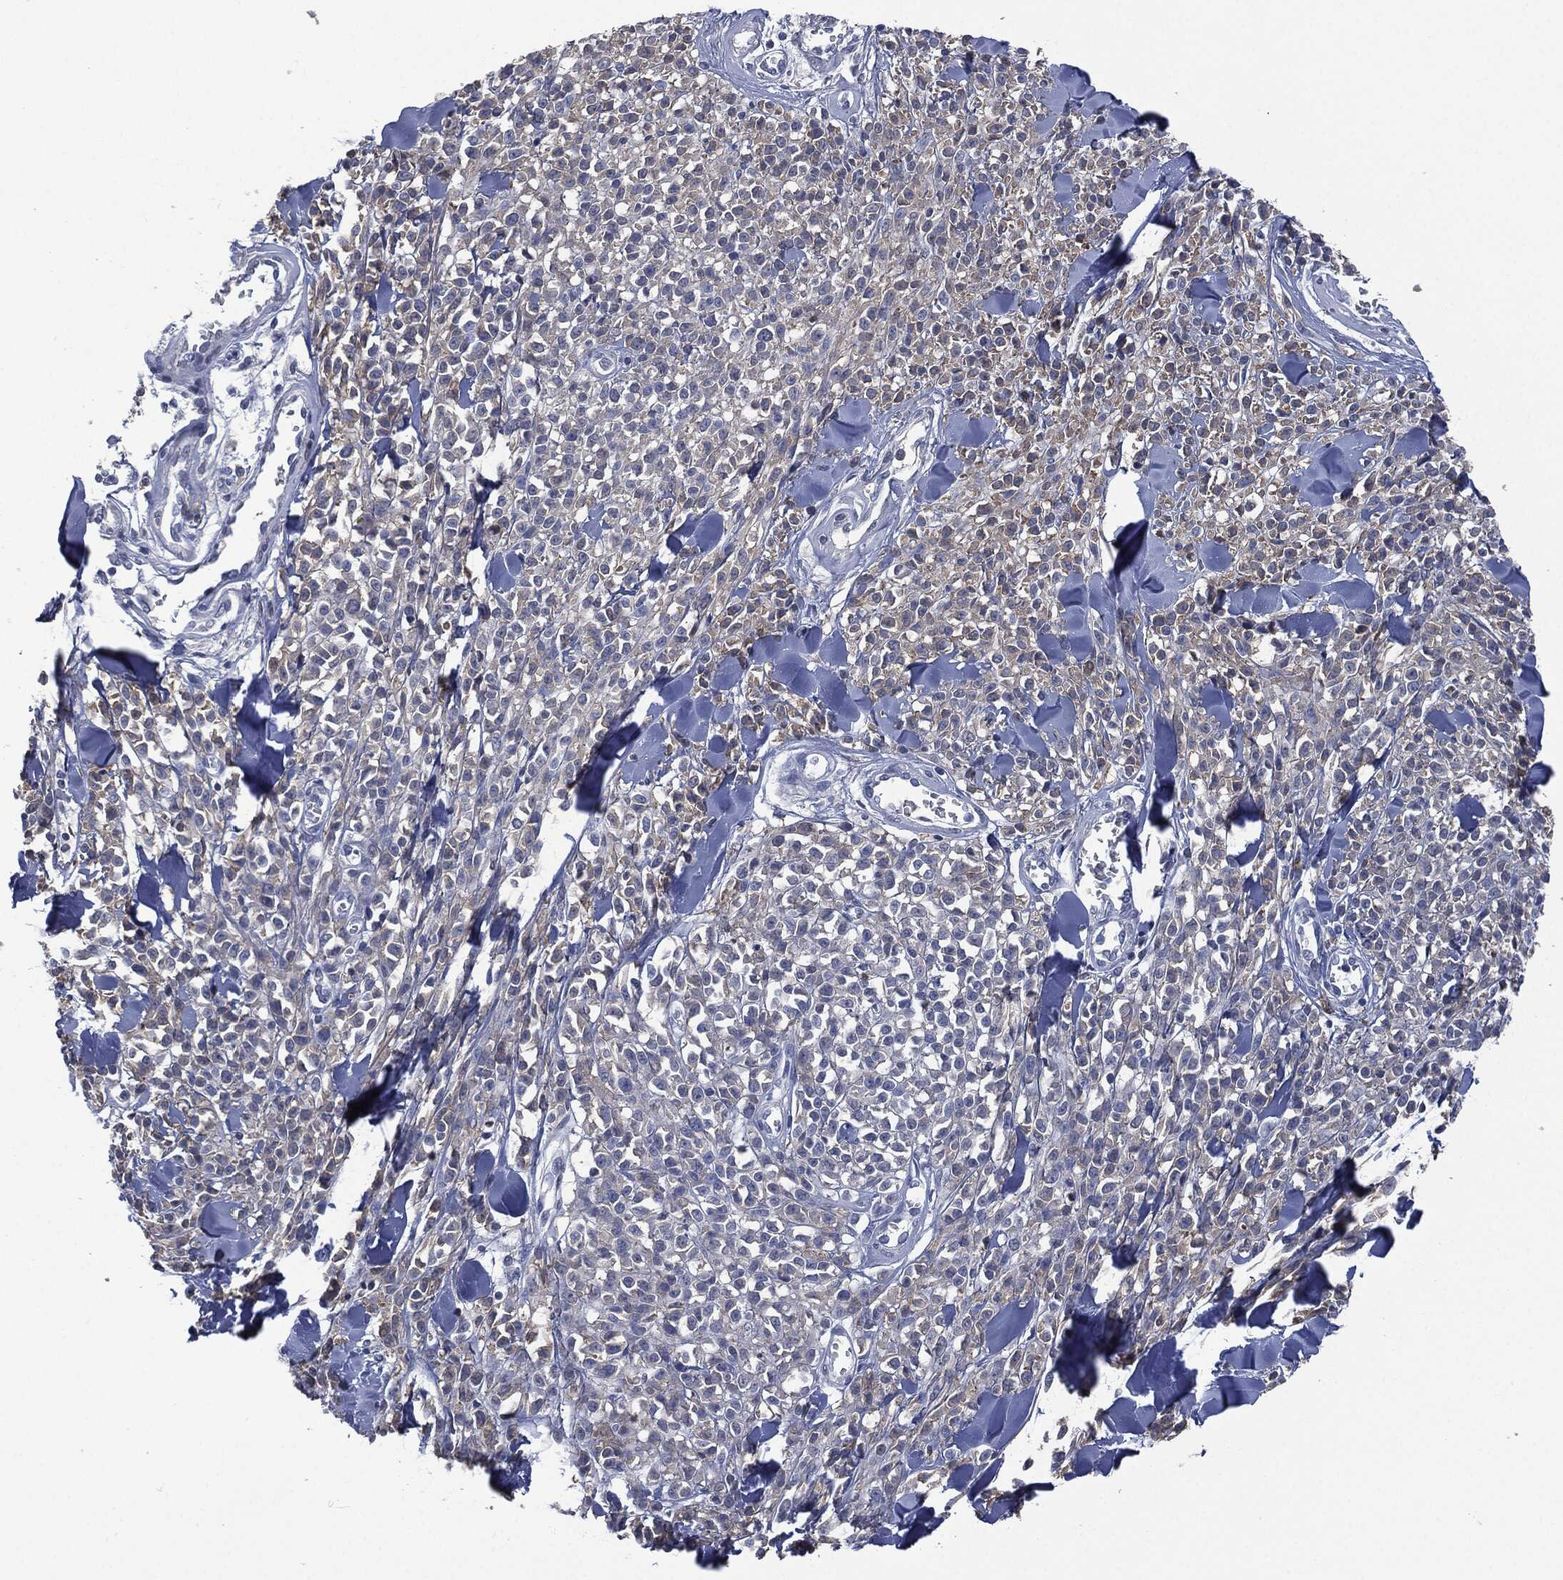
{"staining": {"intensity": "negative", "quantity": "none", "location": "none"}, "tissue": "melanoma", "cell_type": "Tumor cells", "image_type": "cancer", "snomed": [{"axis": "morphology", "description": "Malignant melanoma, NOS"}, {"axis": "topography", "description": "Skin"}, {"axis": "topography", "description": "Skin of trunk"}], "caption": "Photomicrograph shows no protein staining in tumor cells of malignant melanoma tissue.", "gene": "SIGLEC7", "patient": {"sex": "male", "age": 74}}